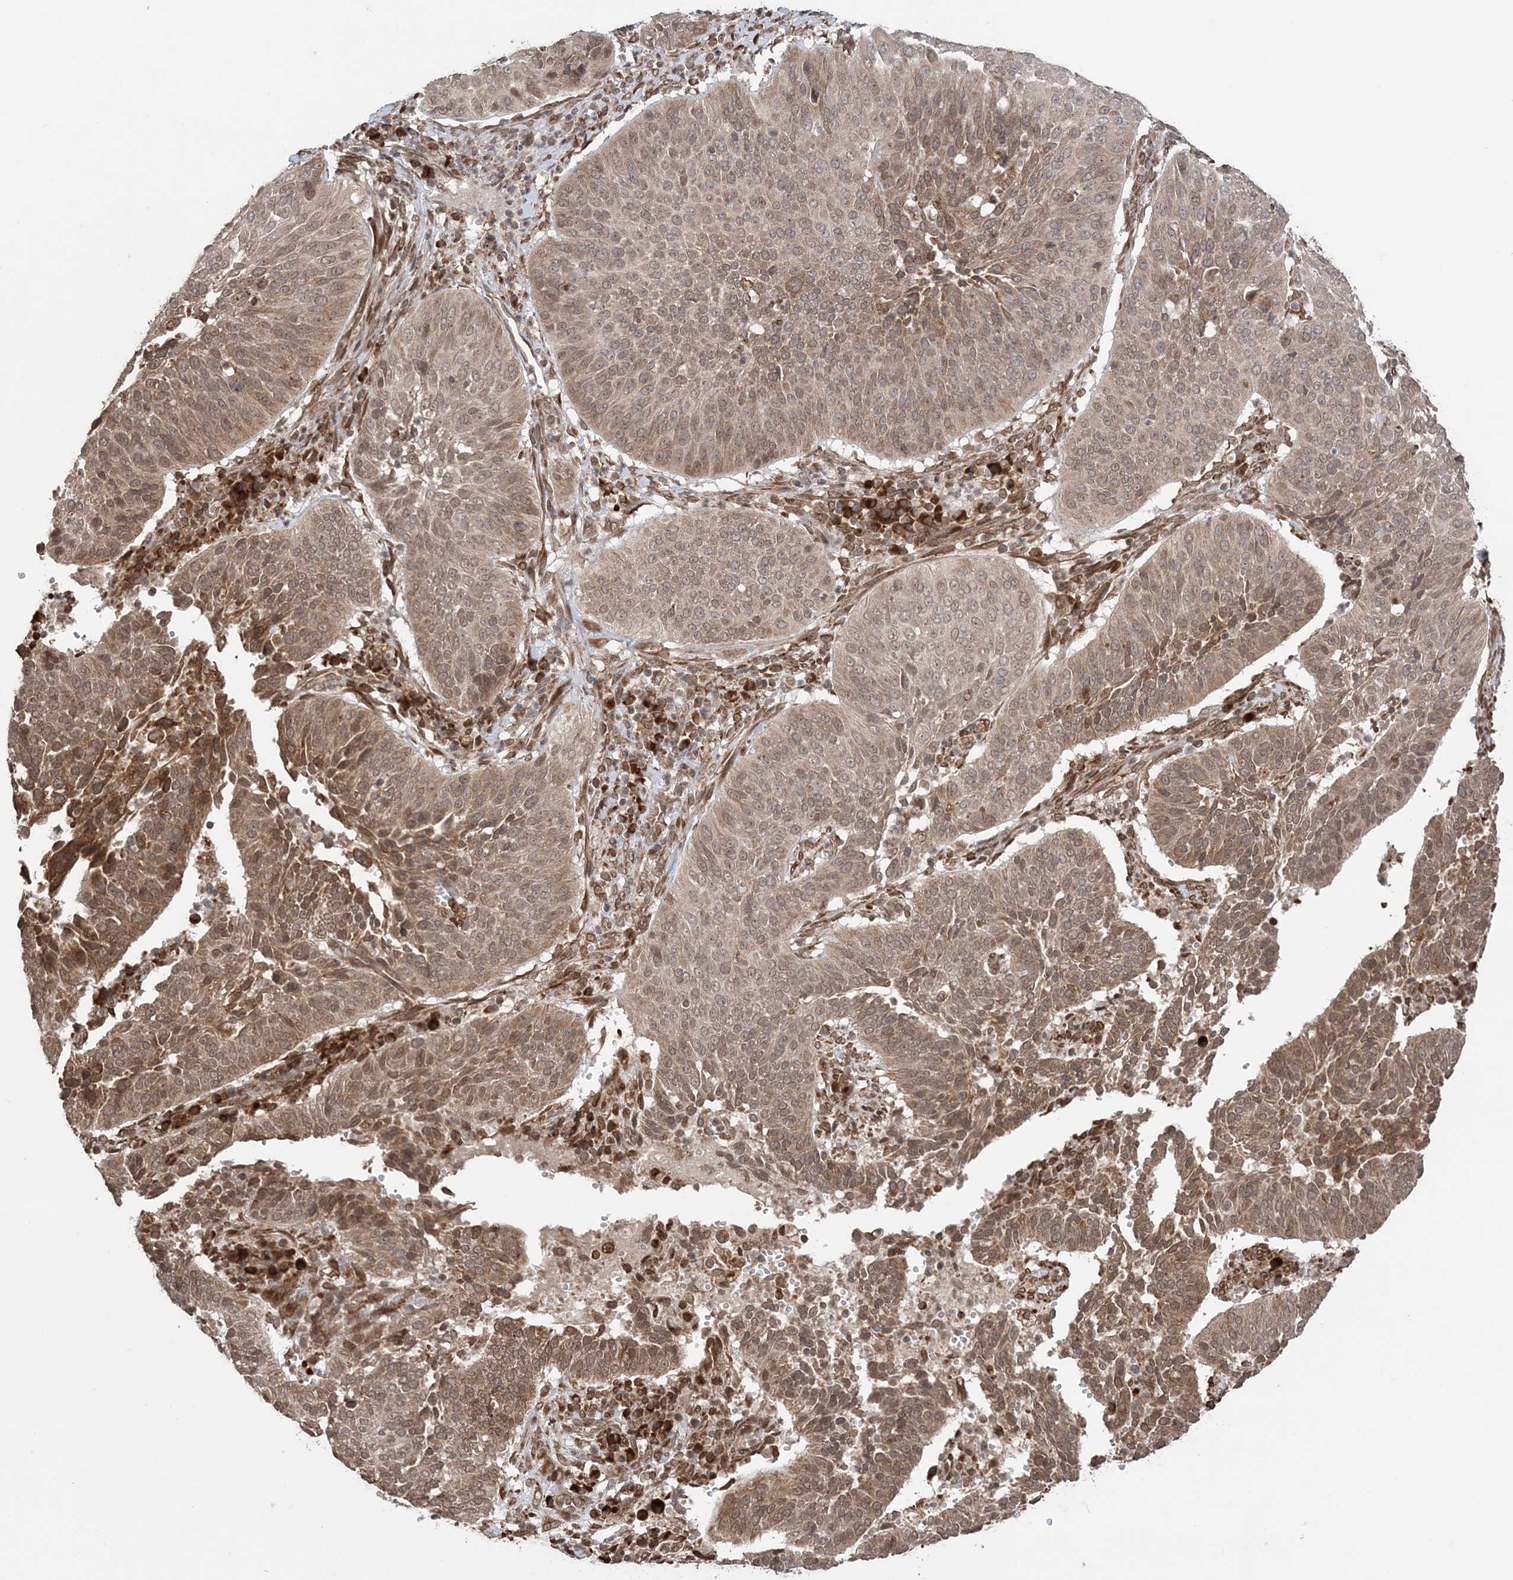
{"staining": {"intensity": "moderate", "quantity": ">75%", "location": "cytoplasmic/membranous,nuclear"}, "tissue": "cervical cancer", "cell_type": "Tumor cells", "image_type": "cancer", "snomed": [{"axis": "morphology", "description": "Normal tissue, NOS"}, {"axis": "morphology", "description": "Squamous cell carcinoma, NOS"}, {"axis": "topography", "description": "Cervix"}], "caption": "Human cervical cancer (squamous cell carcinoma) stained with a protein marker demonstrates moderate staining in tumor cells.", "gene": "TMED10", "patient": {"sex": "female", "age": 39}}